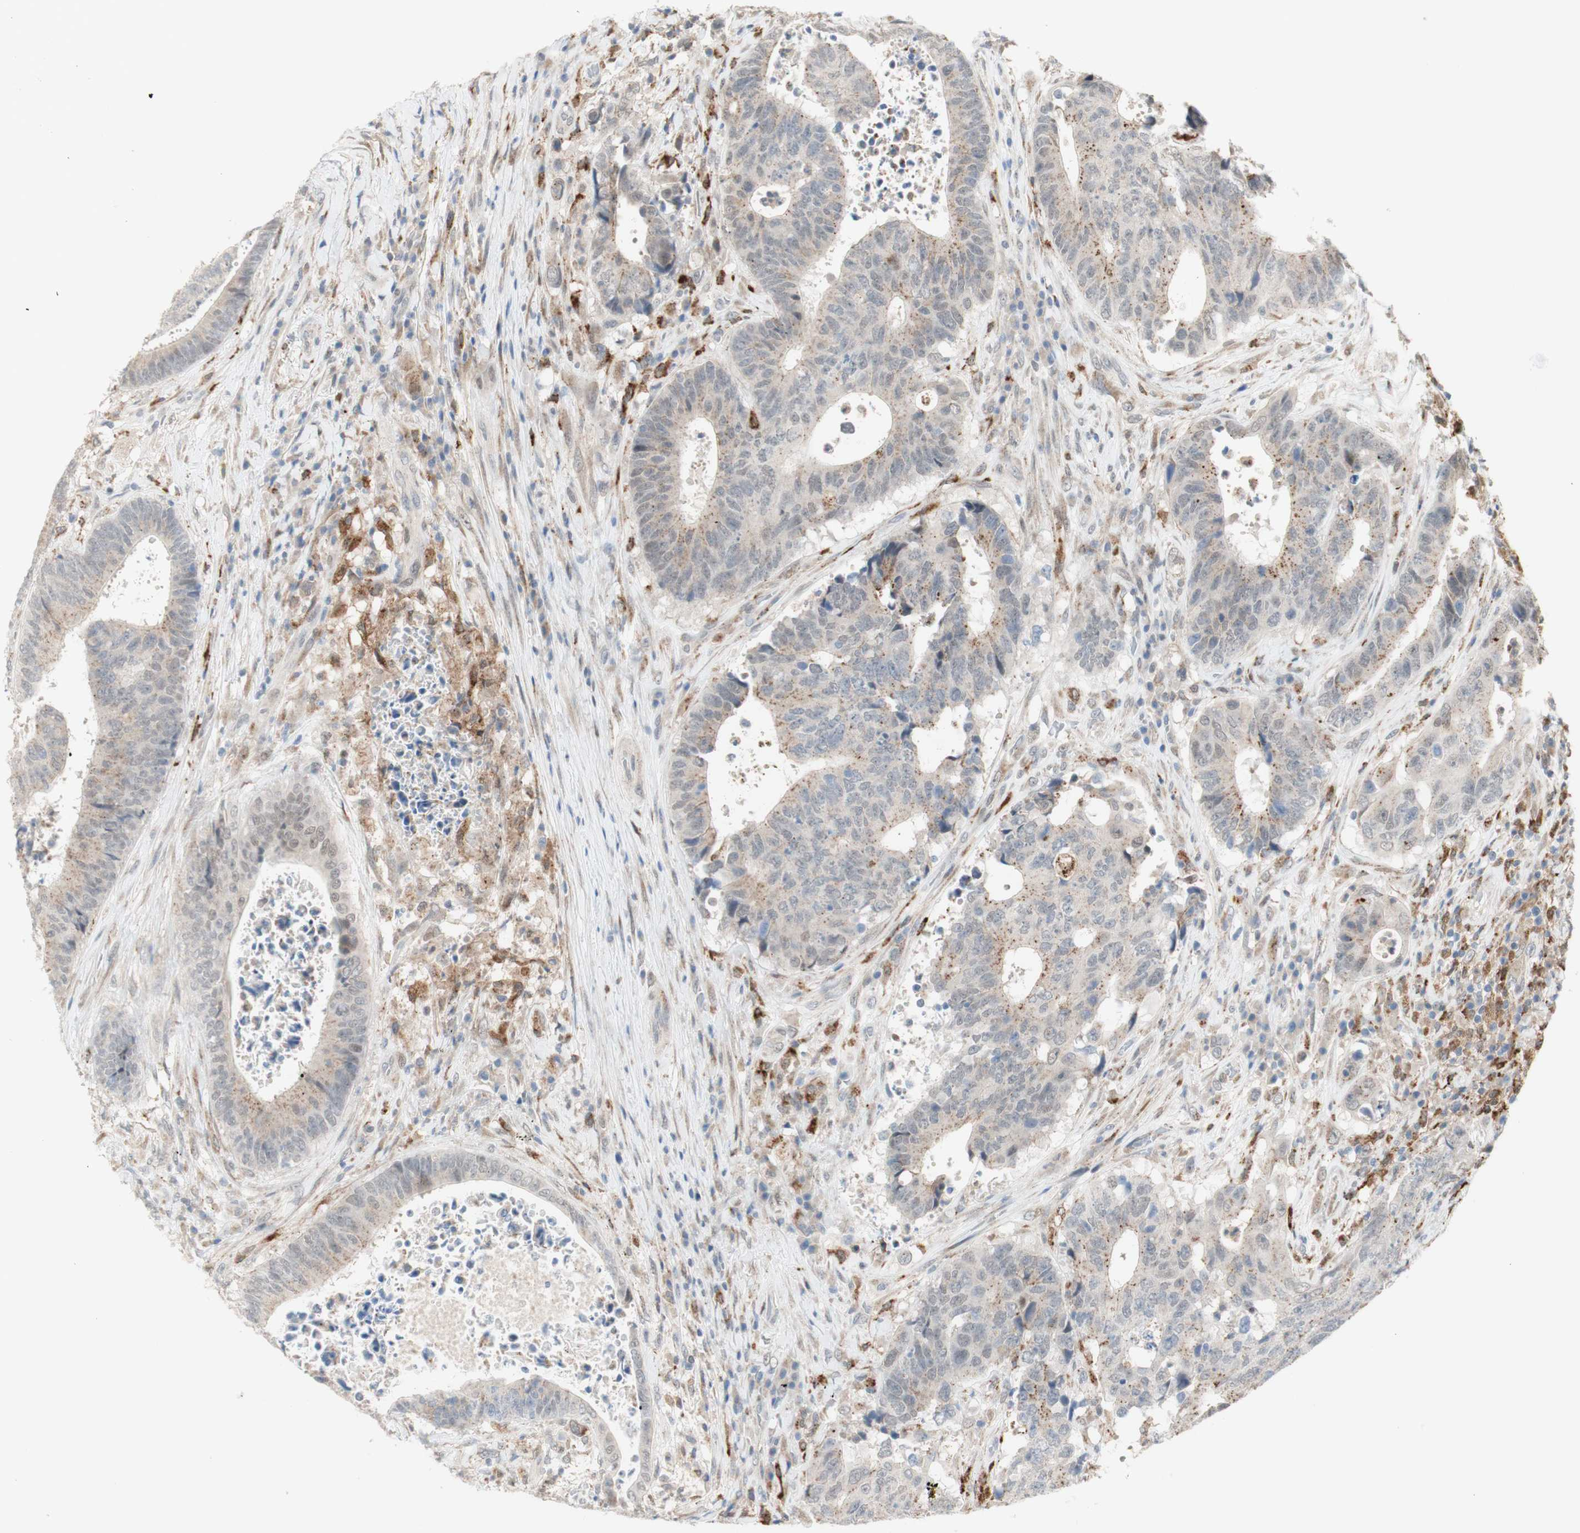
{"staining": {"intensity": "moderate", "quantity": "<25%", "location": "cytoplasmic/membranous"}, "tissue": "colorectal cancer", "cell_type": "Tumor cells", "image_type": "cancer", "snomed": [{"axis": "morphology", "description": "Adenocarcinoma, NOS"}, {"axis": "topography", "description": "Rectum"}], "caption": "A micrograph of colorectal adenocarcinoma stained for a protein displays moderate cytoplasmic/membranous brown staining in tumor cells.", "gene": "GAPT", "patient": {"sex": "male", "age": 72}}